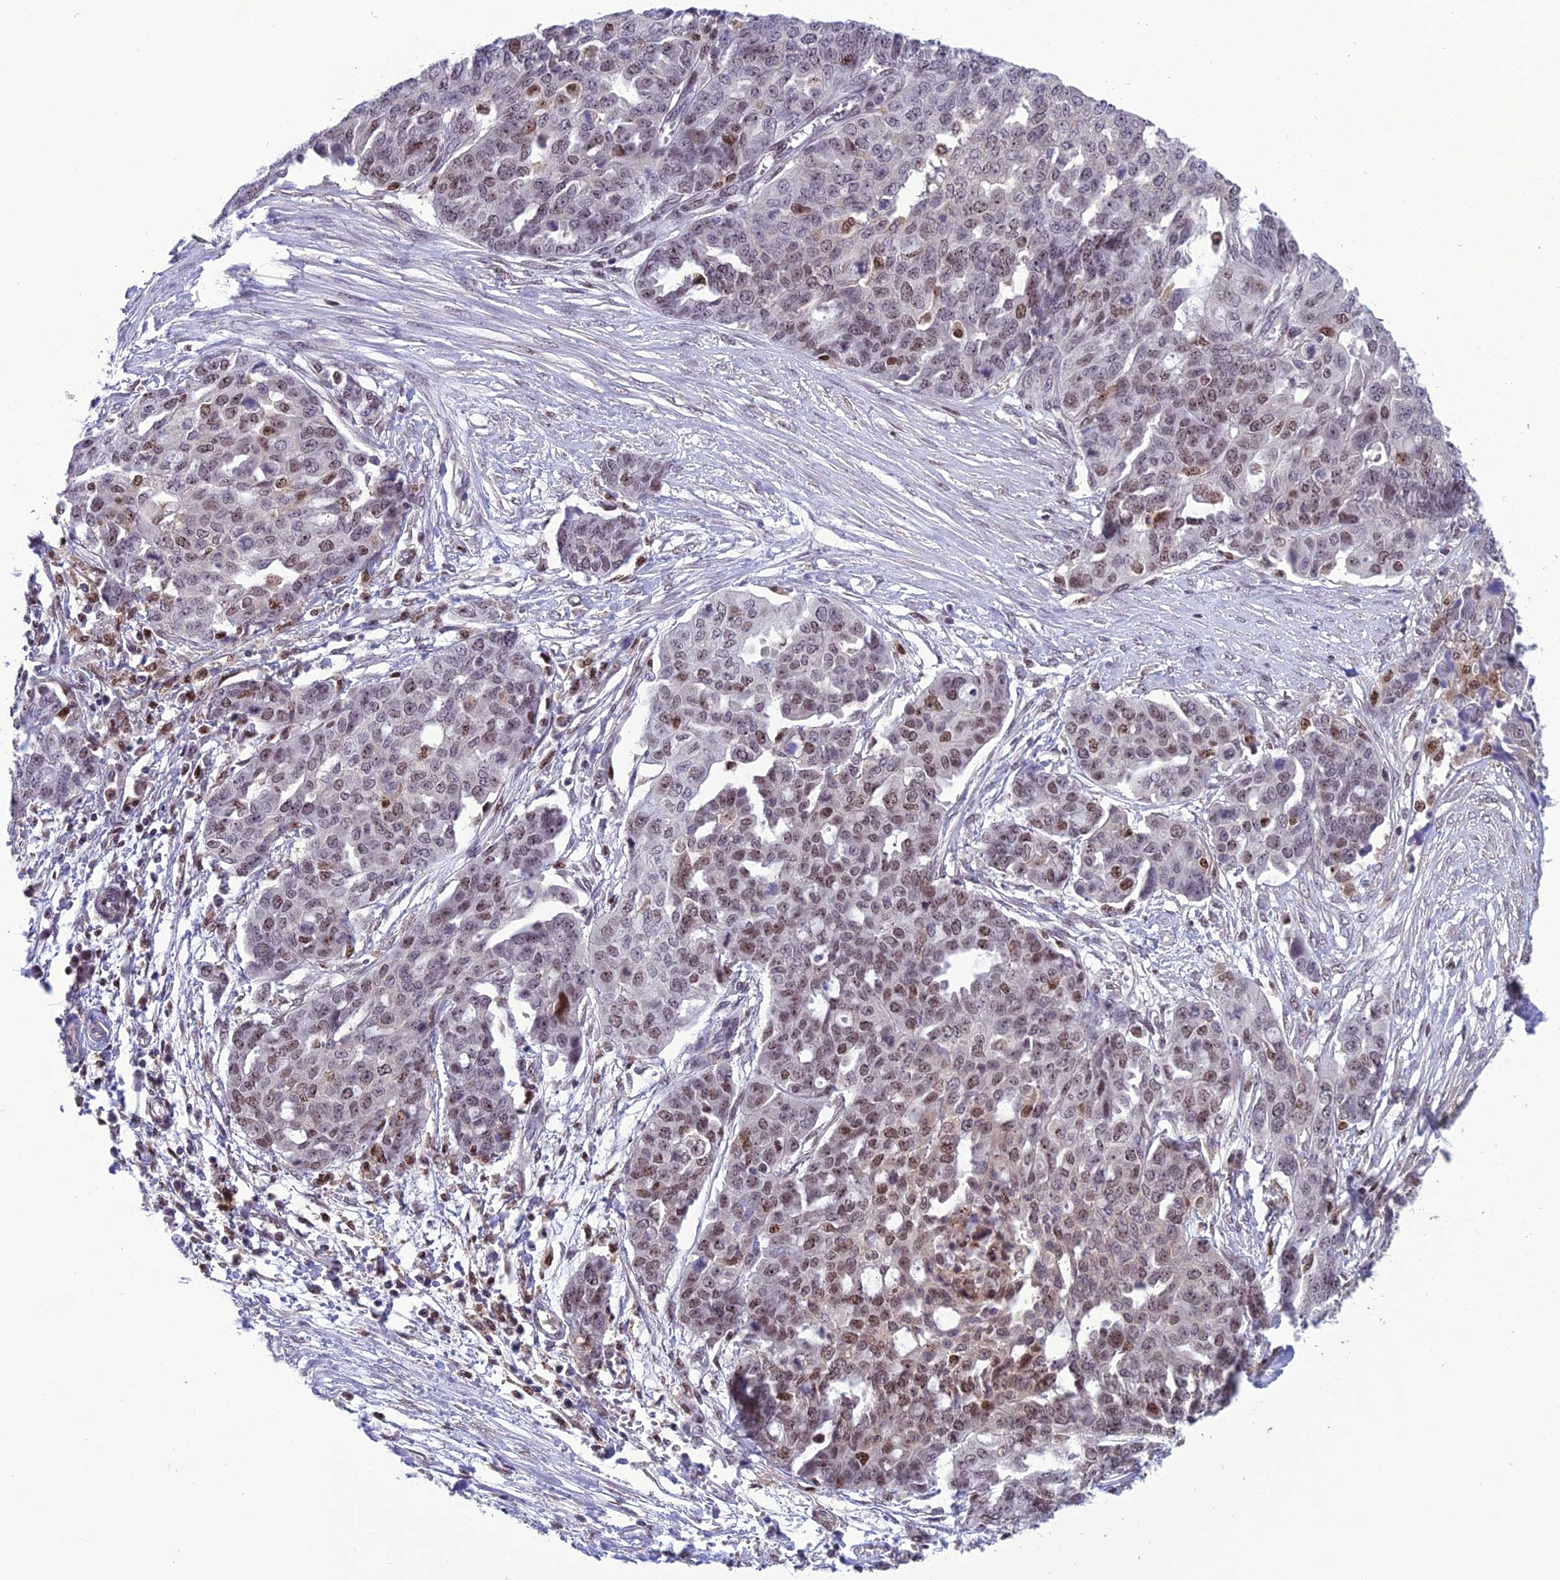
{"staining": {"intensity": "moderate", "quantity": "<25%", "location": "nuclear"}, "tissue": "ovarian cancer", "cell_type": "Tumor cells", "image_type": "cancer", "snomed": [{"axis": "morphology", "description": "Cystadenocarcinoma, serous, NOS"}, {"axis": "topography", "description": "Soft tissue"}, {"axis": "topography", "description": "Ovary"}], "caption": "Brown immunohistochemical staining in human ovarian serous cystadenocarcinoma exhibits moderate nuclear expression in about <25% of tumor cells.", "gene": "MIS12", "patient": {"sex": "female", "age": 57}}